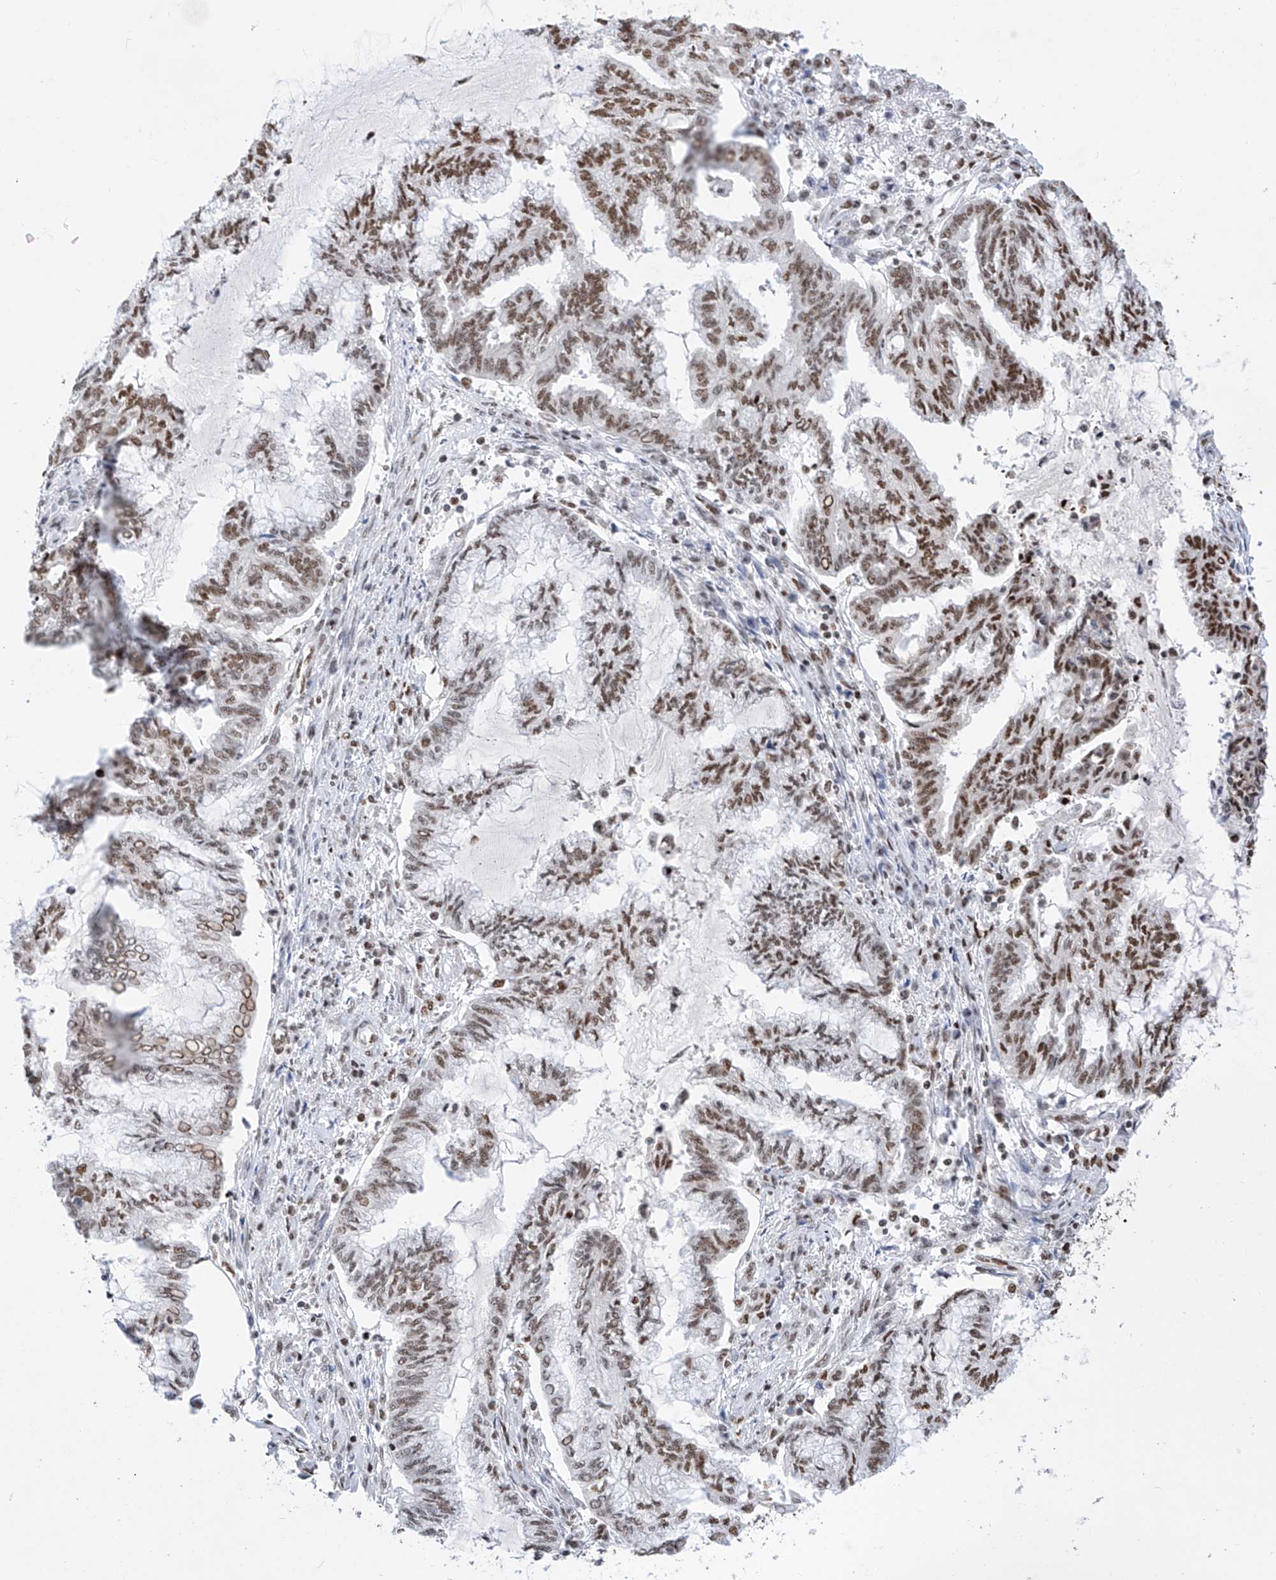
{"staining": {"intensity": "moderate", "quantity": ">75%", "location": "nuclear"}, "tissue": "endometrial cancer", "cell_type": "Tumor cells", "image_type": "cancer", "snomed": [{"axis": "morphology", "description": "Adenocarcinoma, NOS"}, {"axis": "topography", "description": "Endometrium"}], "caption": "Brown immunohistochemical staining in endometrial adenocarcinoma exhibits moderate nuclear positivity in approximately >75% of tumor cells.", "gene": "SRSF6", "patient": {"sex": "female", "age": 86}}